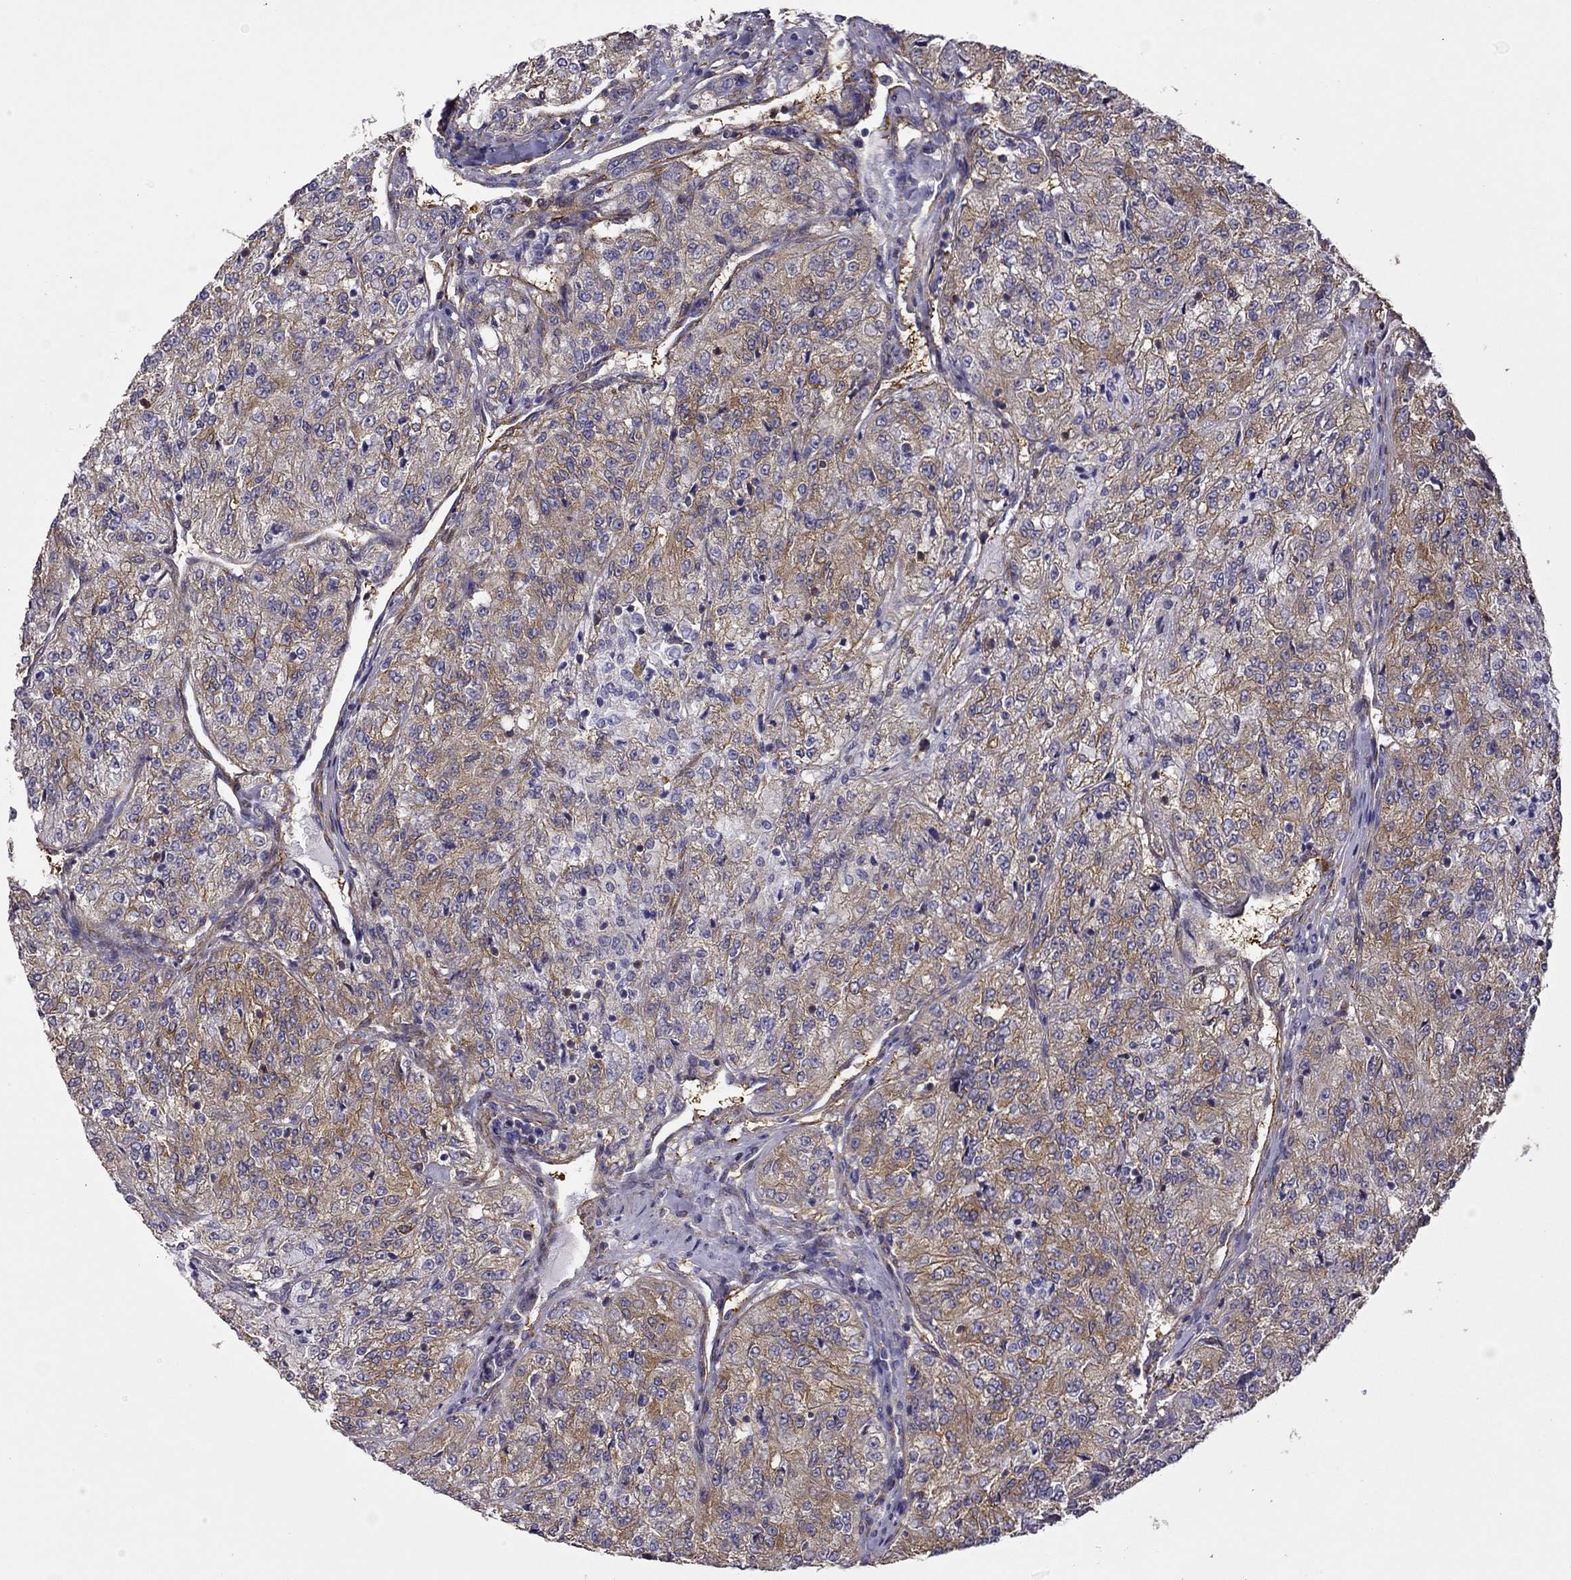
{"staining": {"intensity": "moderate", "quantity": ">75%", "location": "cytoplasmic/membranous"}, "tissue": "renal cancer", "cell_type": "Tumor cells", "image_type": "cancer", "snomed": [{"axis": "morphology", "description": "Adenocarcinoma, NOS"}, {"axis": "topography", "description": "Kidney"}], "caption": "Immunohistochemical staining of renal cancer (adenocarcinoma) displays moderate cytoplasmic/membranous protein staining in approximately >75% of tumor cells.", "gene": "MAP4", "patient": {"sex": "female", "age": 63}}